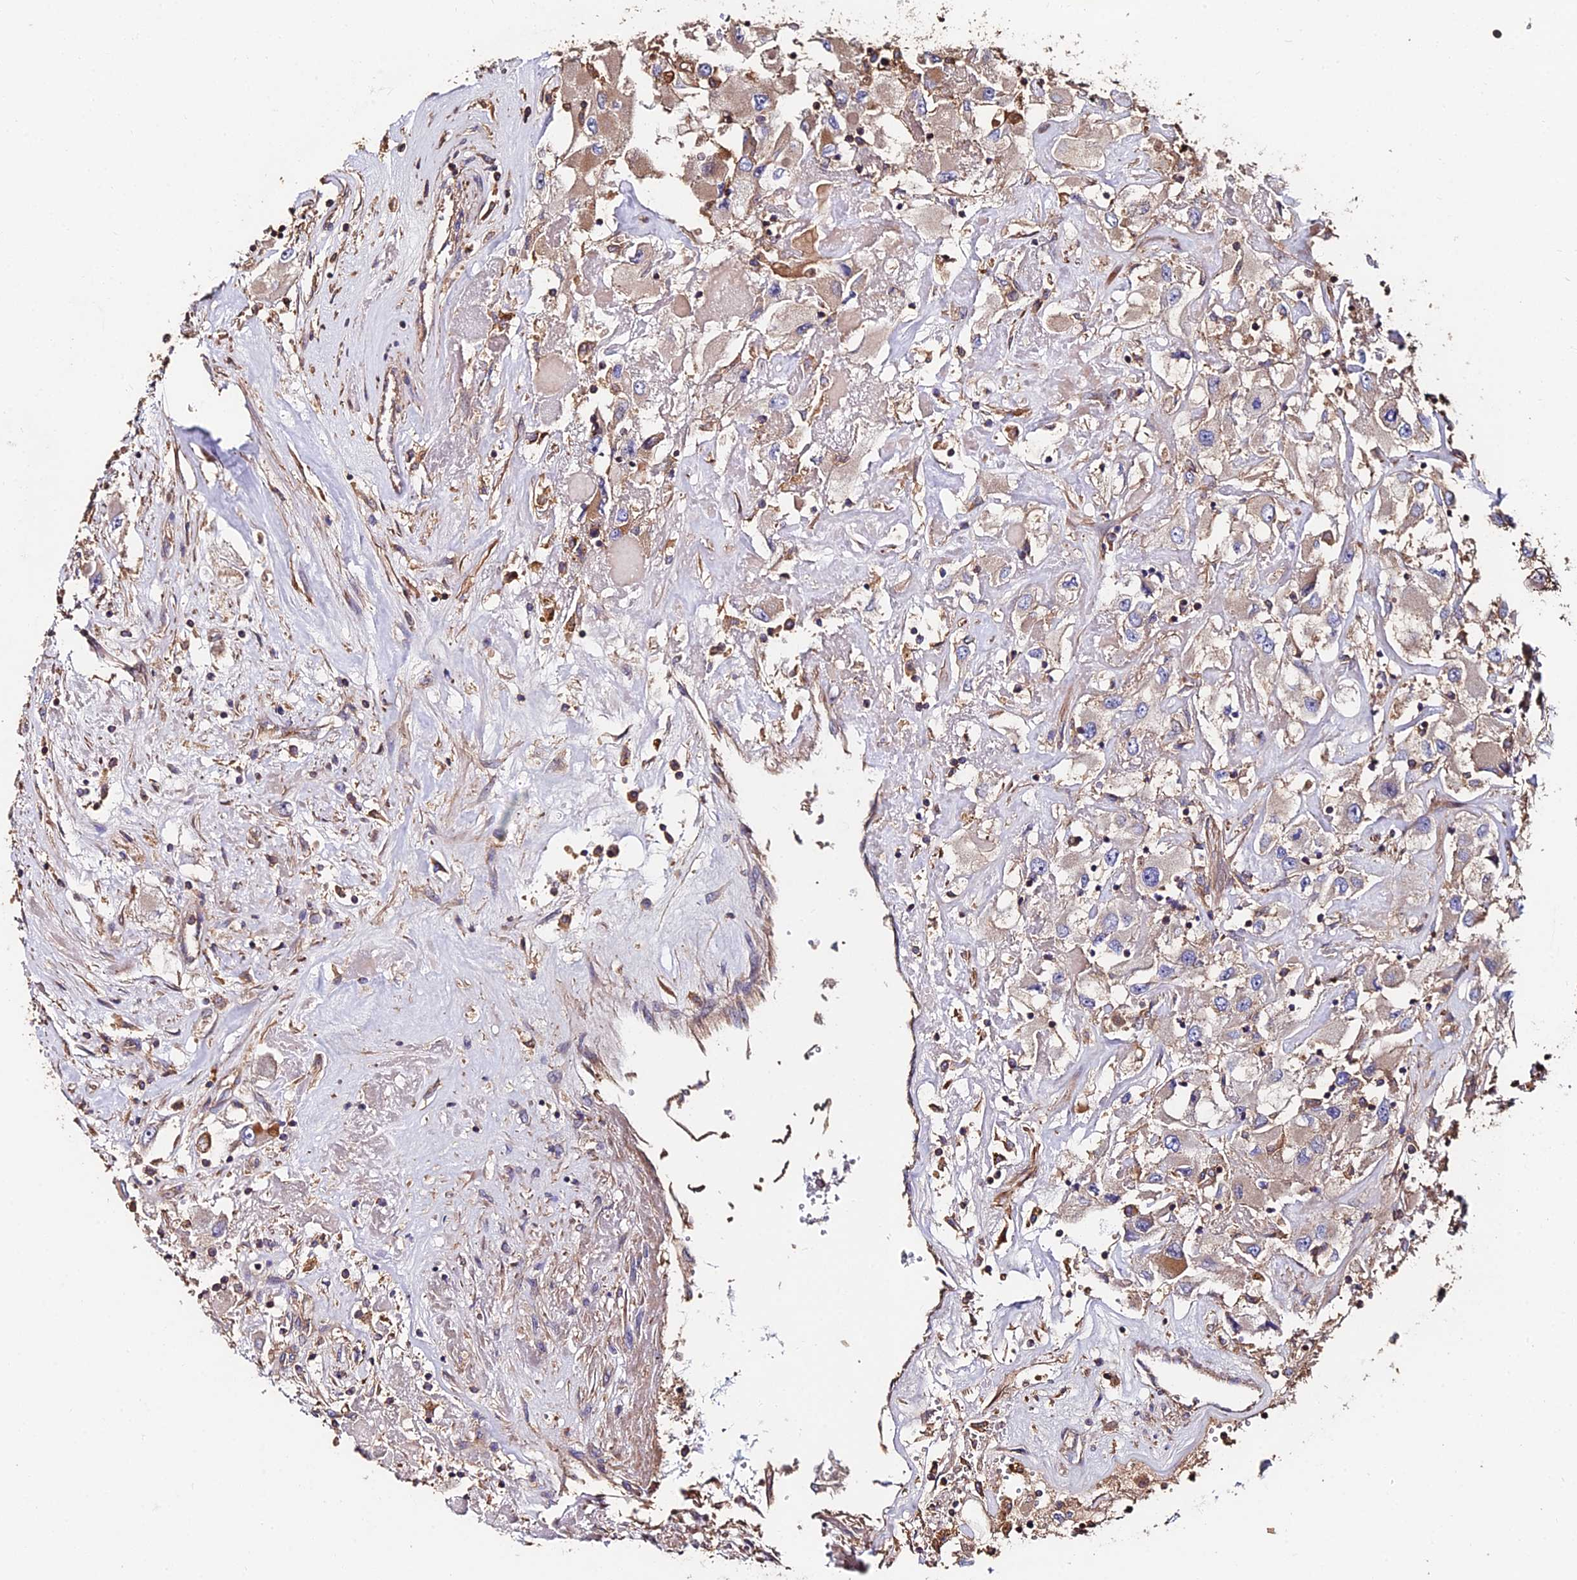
{"staining": {"intensity": "moderate", "quantity": "<25%", "location": "cytoplasmic/membranous"}, "tissue": "renal cancer", "cell_type": "Tumor cells", "image_type": "cancer", "snomed": [{"axis": "morphology", "description": "Adenocarcinoma, NOS"}, {"axis": "topography", "description": "Kidney"}], "caption": "Adenocarcinoma (renal) stained with DAB immunohistochemistry (IHC) exhibits low levels of moderate cytoplasmic/membranous expression in about <25% of tumor cells.", "gene": "EXT1", "patient": {"sex": "female", "age": 52}}